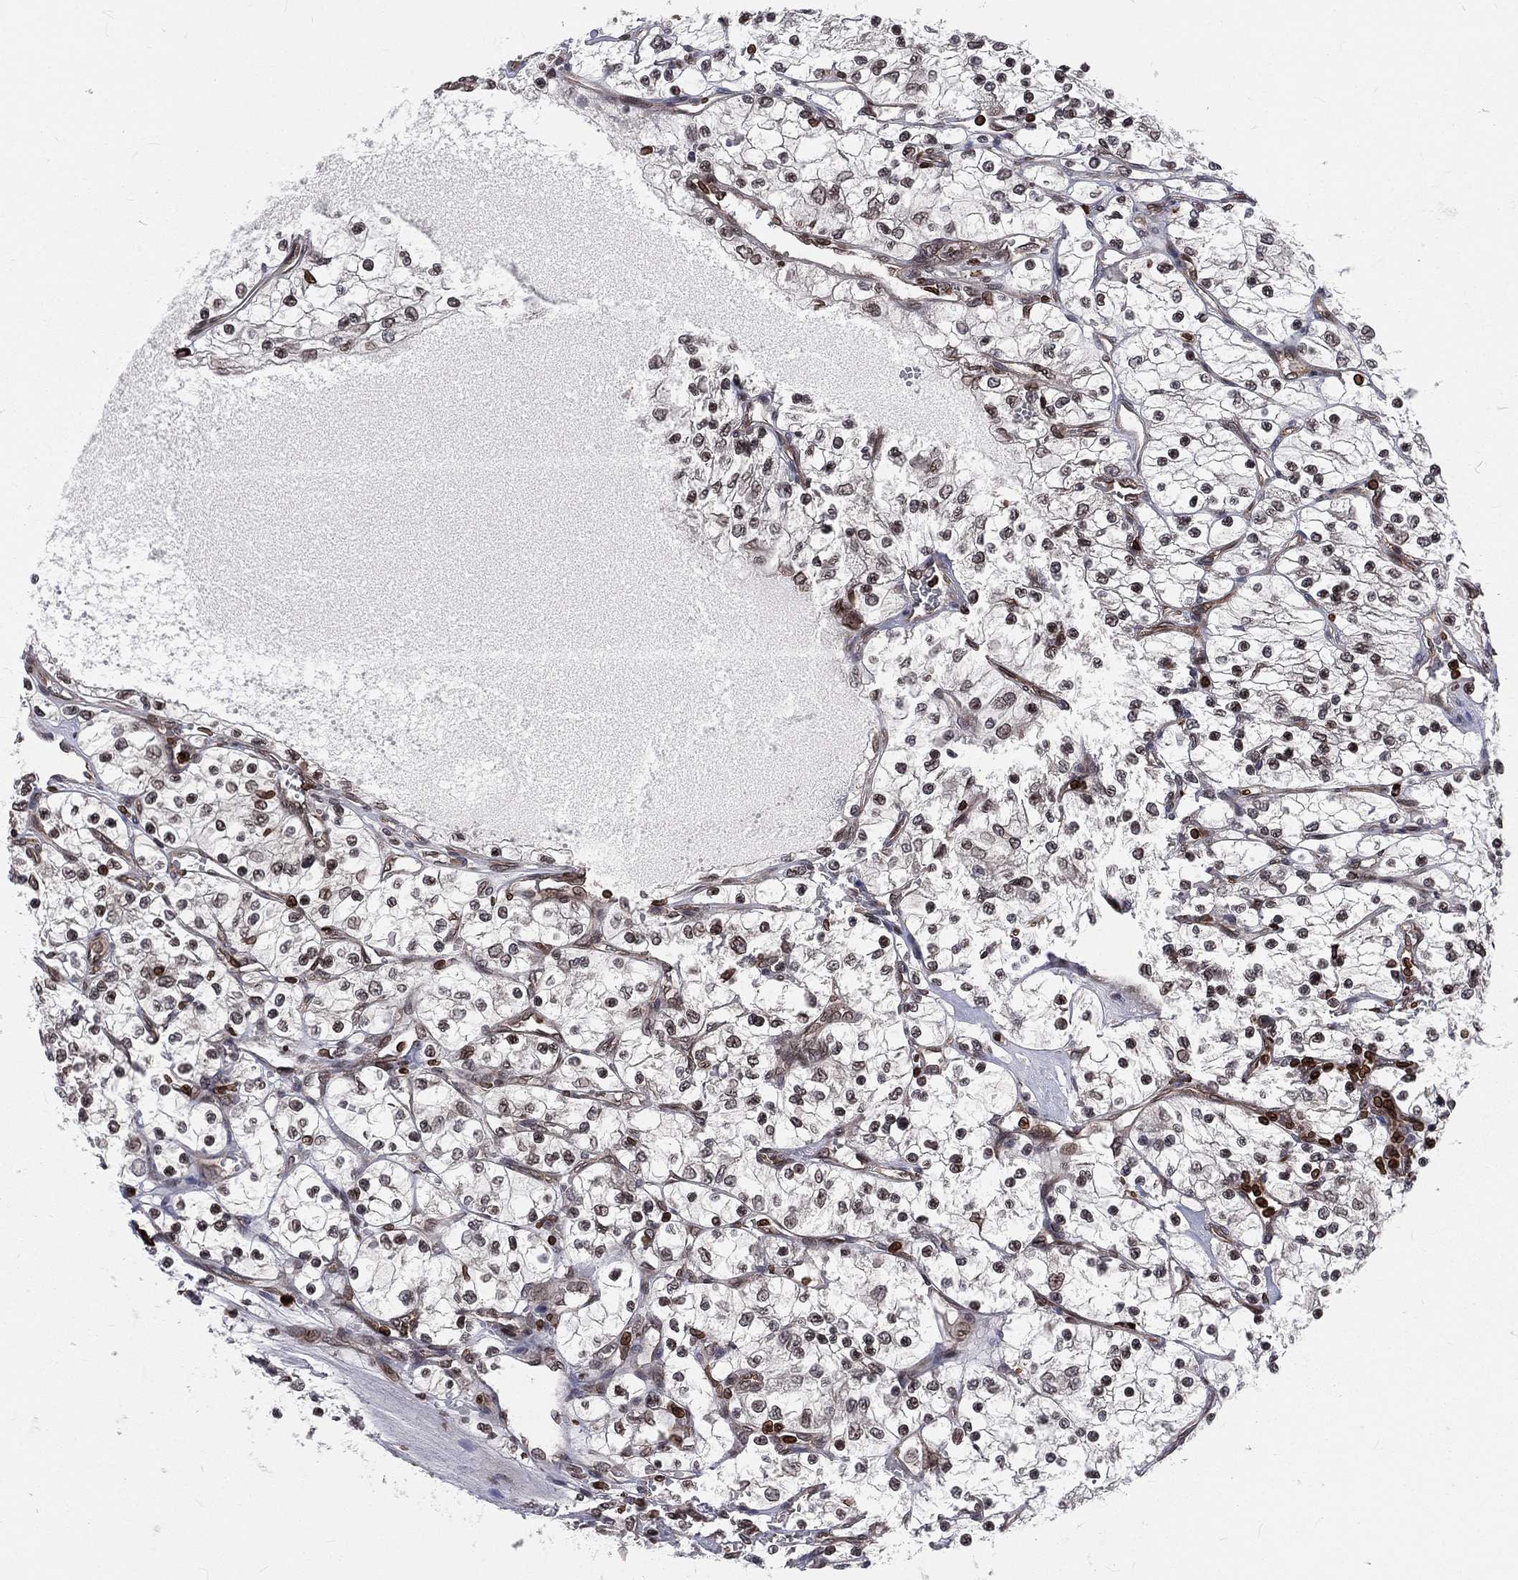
{"staining": {"intensity": "moderate", "quantity": "<25%", "location": "nuclear"}, "tissue": "renal cancer", "cell_type": "Tumor cells", "image_type": "cancer", "snomed": [{"axis": "morphology", "description": "Adenocarcinoma, NOS"}, {"axis": "topography", "description": "Kidney"}], "caption": "IHC (DAB) staining of human renal cancer shows moderate nuclear protein positivity in about <25% of tumor cells.", "gene": "LBR", "patient": {"sex": "female", "age": 69}}